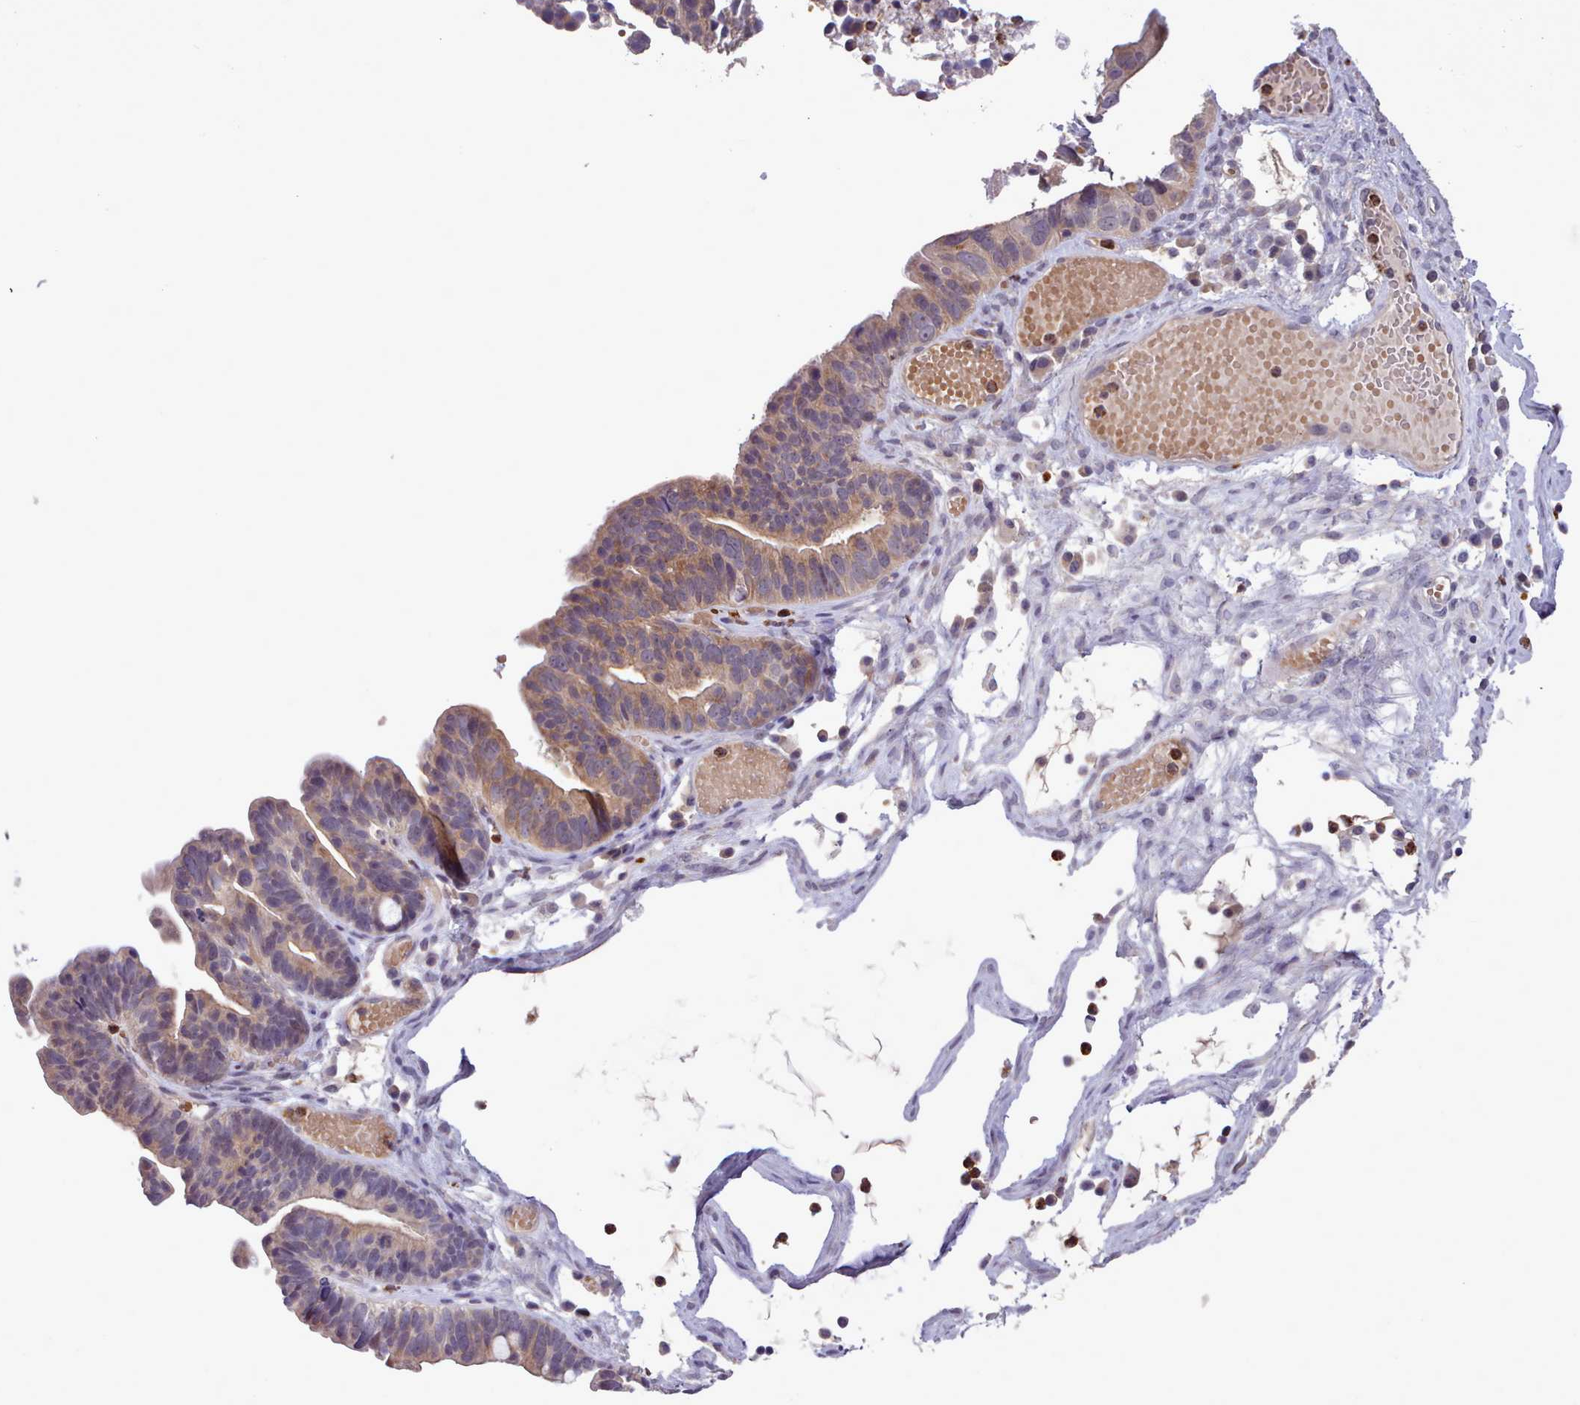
{"staining": {"intensity": "moderate", "quantity": ">75%", "location": "cytoplasmic/membranous"}, "tissue": "ovarian cancer", "cell_type": "Tumor cells", "image_type": "cancer", "snomed": [{"axis": "morphology", "description": "Cystadenocarcinoma, serous, NOS"}, {"axis": "topography", "description": "Ovary"}], "caption": "Moderate cytoplasmic/membranous staining is appreciated in approximately >75% of tumor cells in ovarian cancer.", "gene": "KCTD16", "patient": {"sex": "female", "age": 56}}